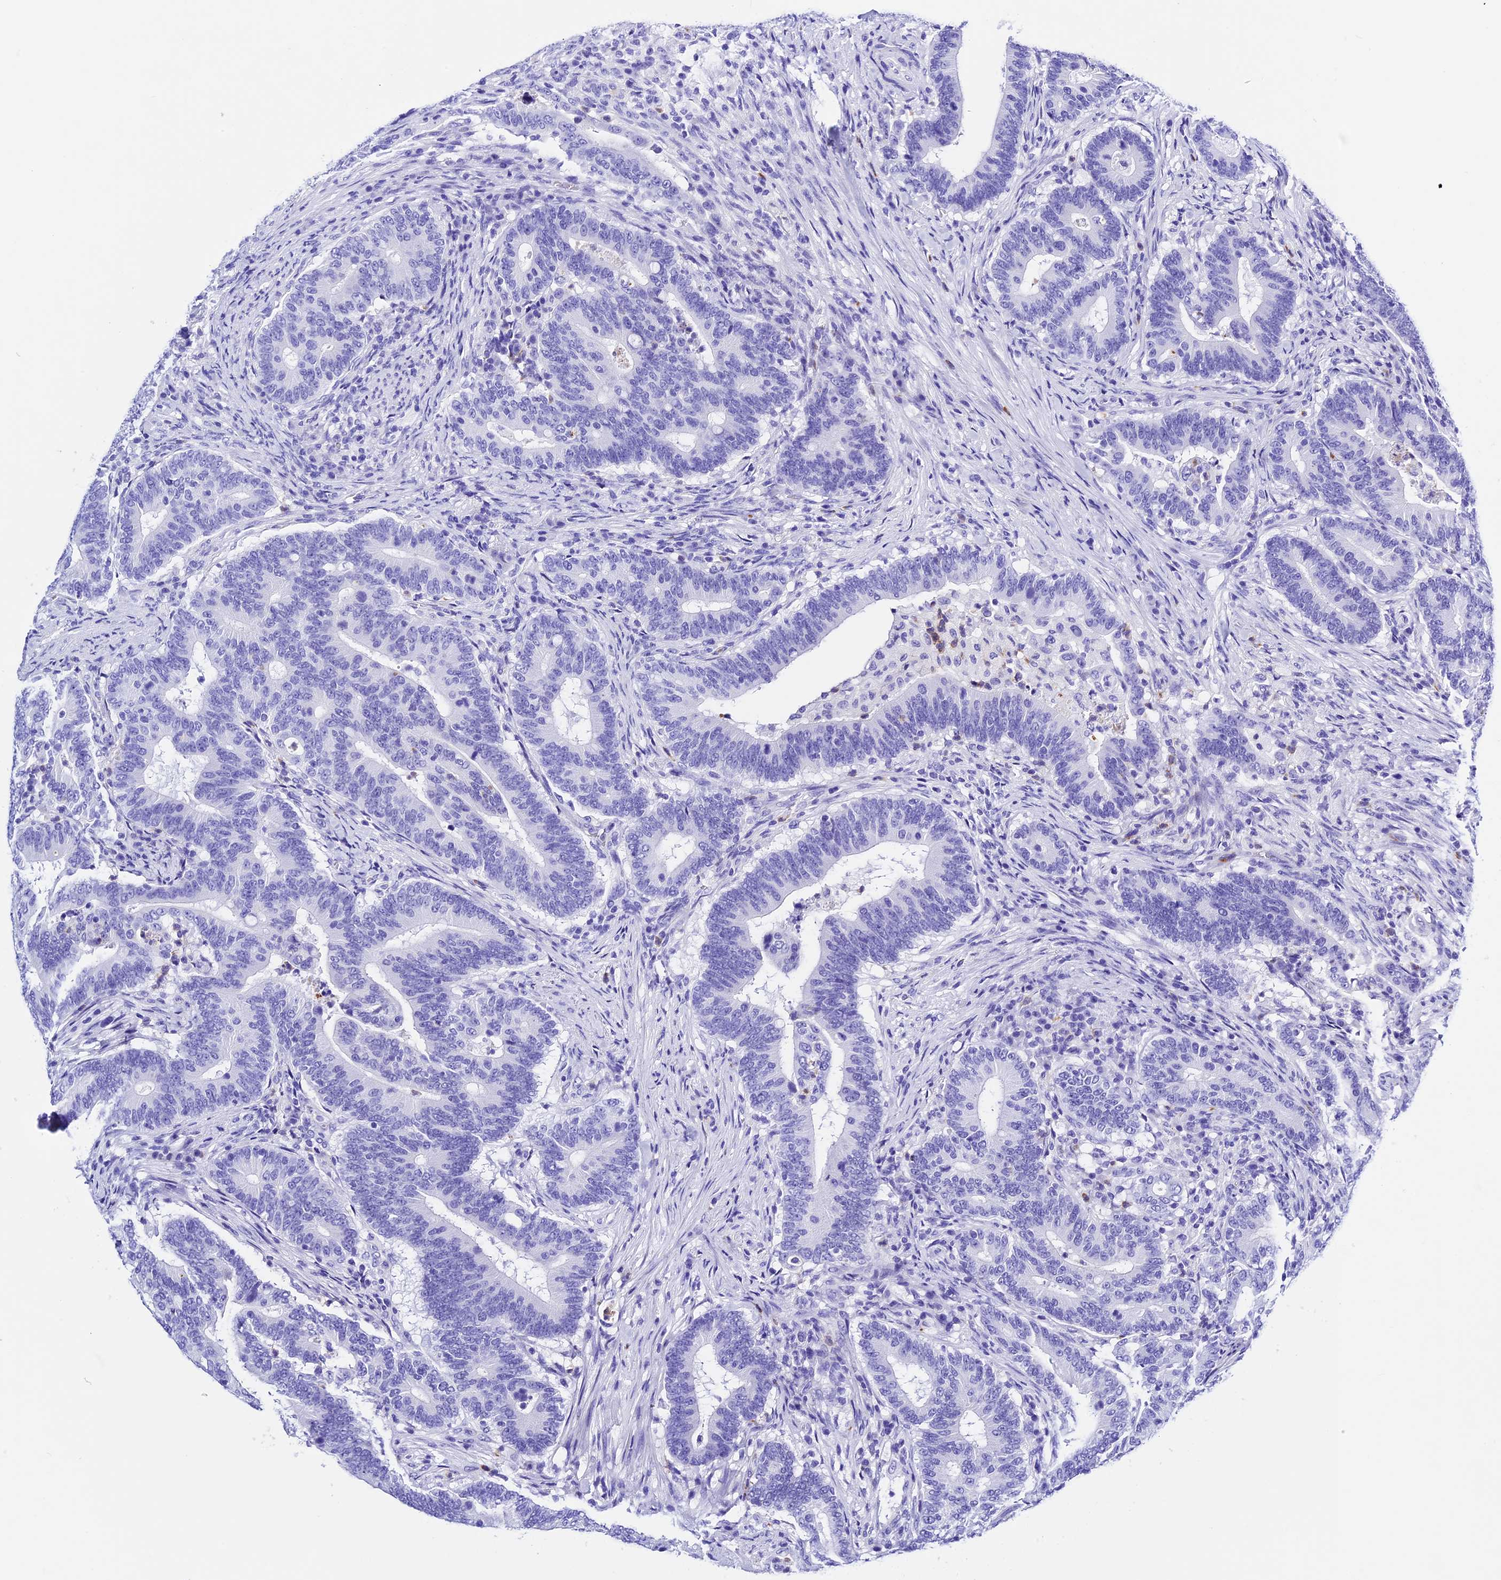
{"staining": {"intensity": "negative", "quantity": "none", "location": "none"}, "tissue": "colorectal cancer", "cell_type": "Tumor cells", "image_type": "cancer", "snomed": [{"axis": "morphology", "description": "Adenocarcinoma, NOS"}, {"axis": "topography", "description": "Colon"}], "caption": "Adenocarcinoma (colorectal) was stained to show a protein in brown. There is no significant expression in tumor cells. (DAB (3,3'-diaminobenzidine) IHC with hematoxylin counter stain).", "gene": "PSG11", "patient": {"sex": "female", "age": 66}}